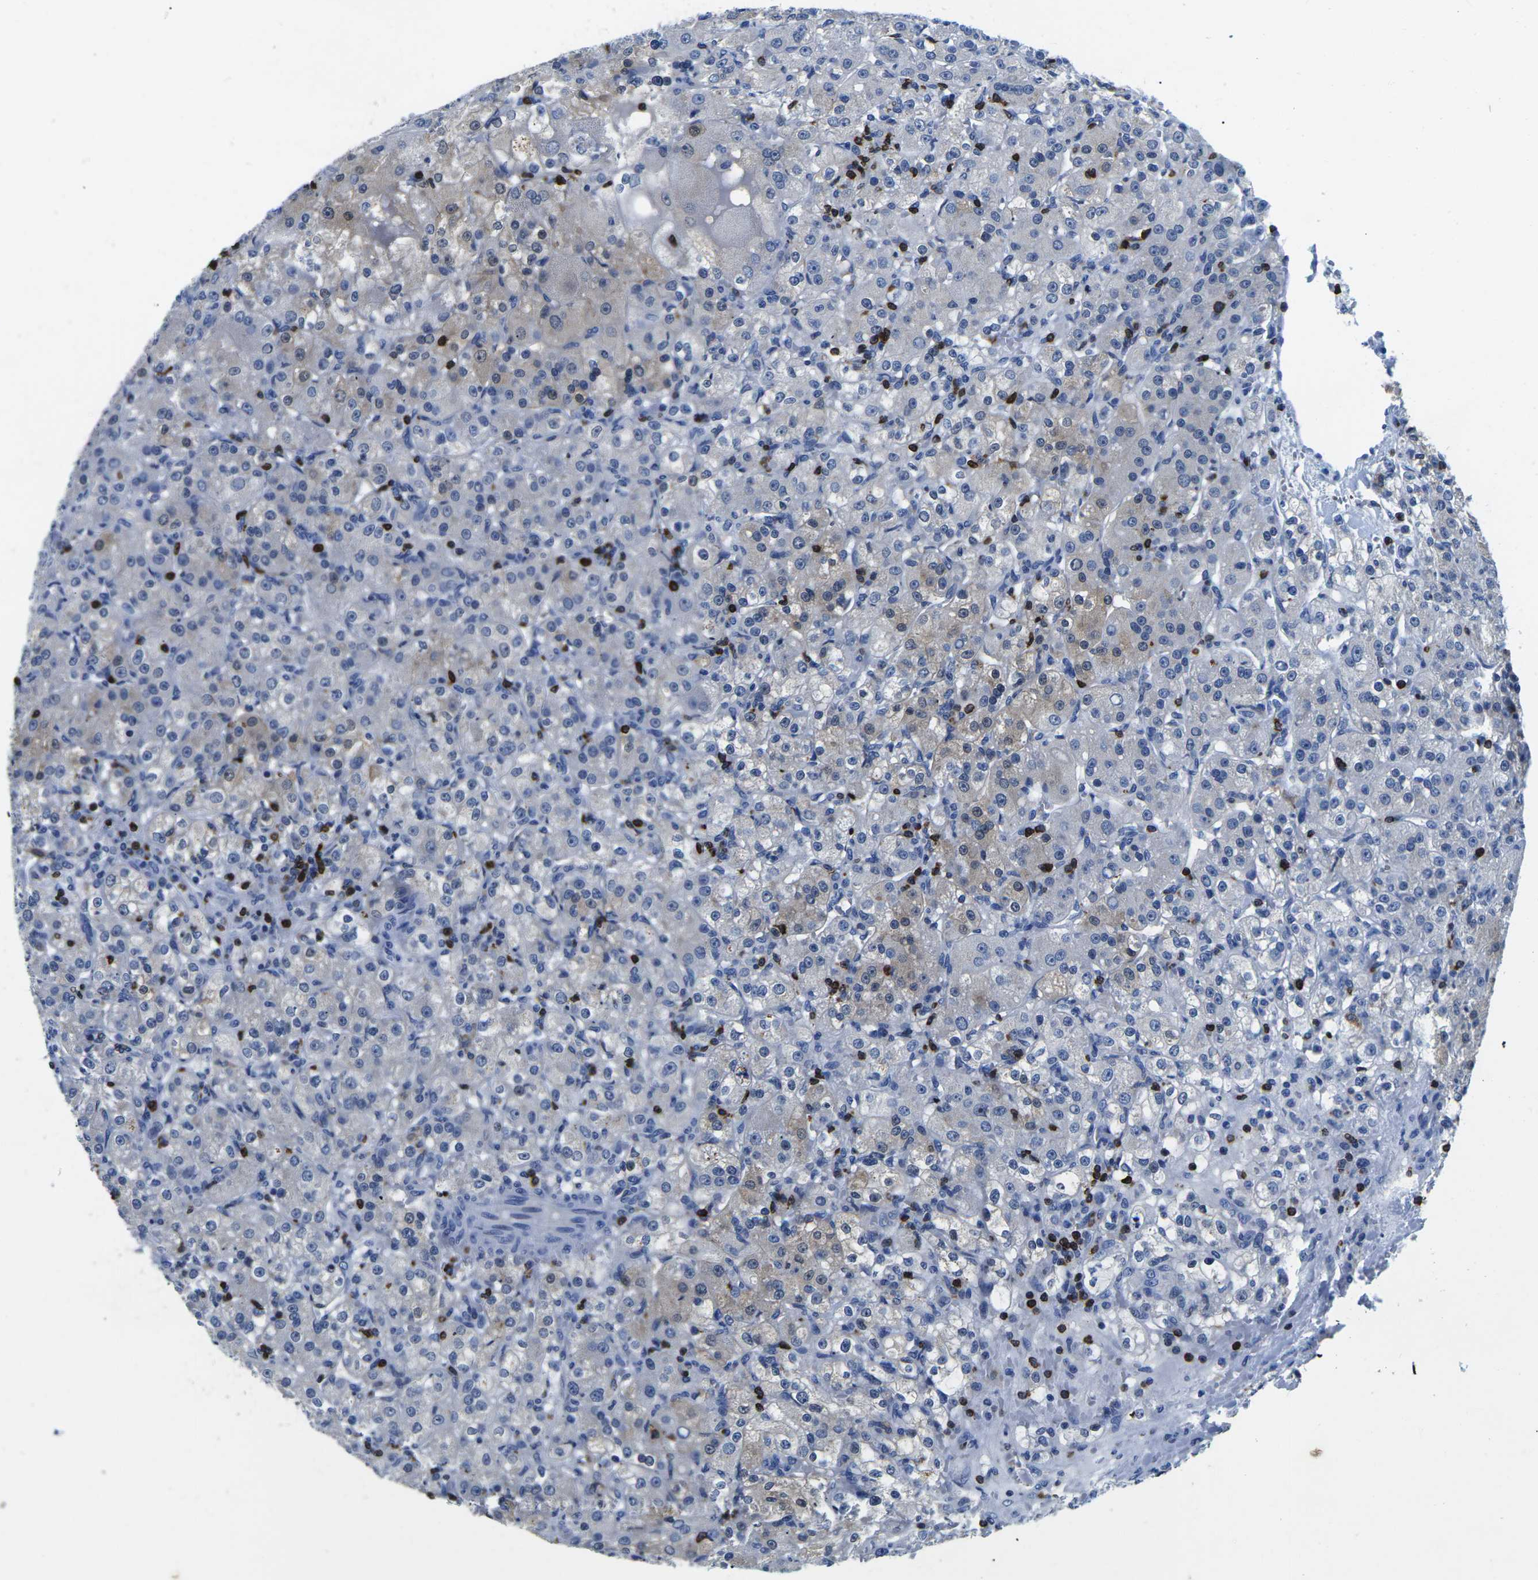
{"staining": {"intensity": "weak", "quantity": "<25%", "location": "cytoplasmic/membranous"}, "tissue": "renal cancer", "cell_type": "Tumor cells", "image_type": "cancer", "snomed": [{"axis": "morphology", "description": "Normal tissue, NOS"}, {"axis": "morphology", "description": "Adenocarcinoma, NOS"}, {"axis": "topography", "description": "Kidney"}], "caption": "High magnification brightfield microscopy of adenocarcinoma (renal) stained with DAB (3,3'-diaminobenzidine) (brown) and counterstained with hematoxylin (blue): tumor cells show no significant positivity.", "gene": "CTSW", "patient": {"sex": "male", "age": 61}}